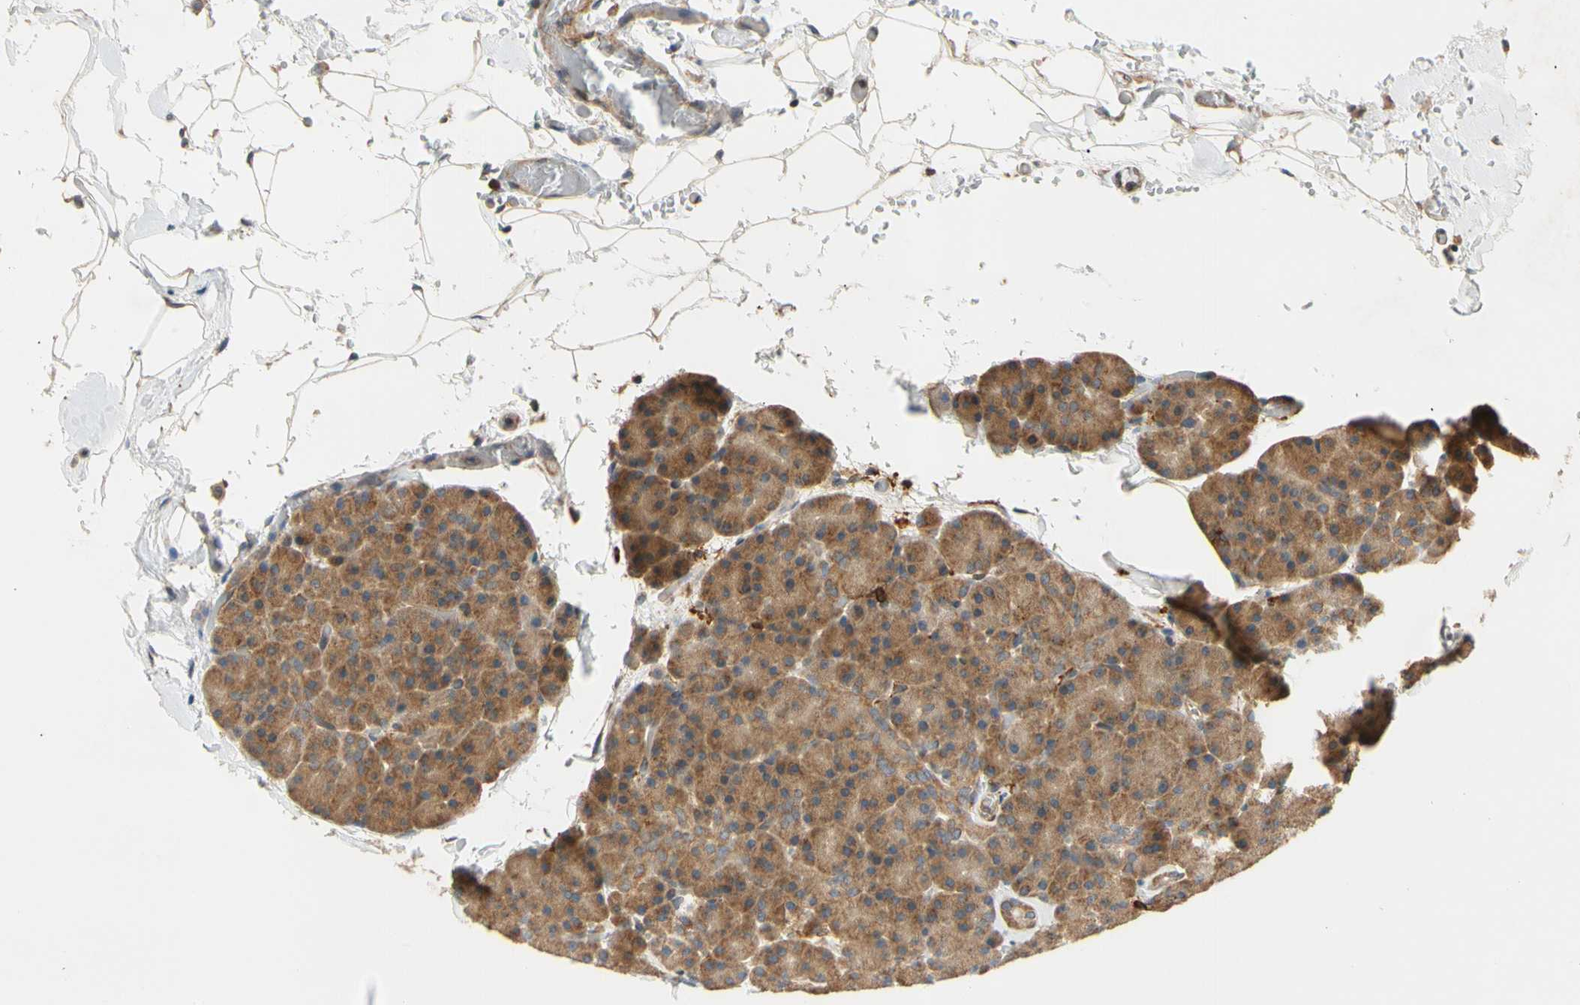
{"staining": {"intensity": "moderate", "quantity": ">75%", "location": "cytoplasmic/membranous"}, "tissue": "pancreas", "cell_type": "Exocrine glandular cells", "image_type": "normal", "snomed": [{"axis": "morphology", "description": "Normal tissue, NOS"}, {"axis": "topography", "description": "Pancreas"}], "caption": "IHC micrograph of normal pancreas: human pancreas stained using IHC demonstrates medium levels of moderate protein expression localized specifically in the cytoplasmic/membranous of exocrine glandular cells, appearing as a cytoplasmic/membranous brown color.", "gene": "ANKHD1", "patient": {"sex": "female", "age": 35}}